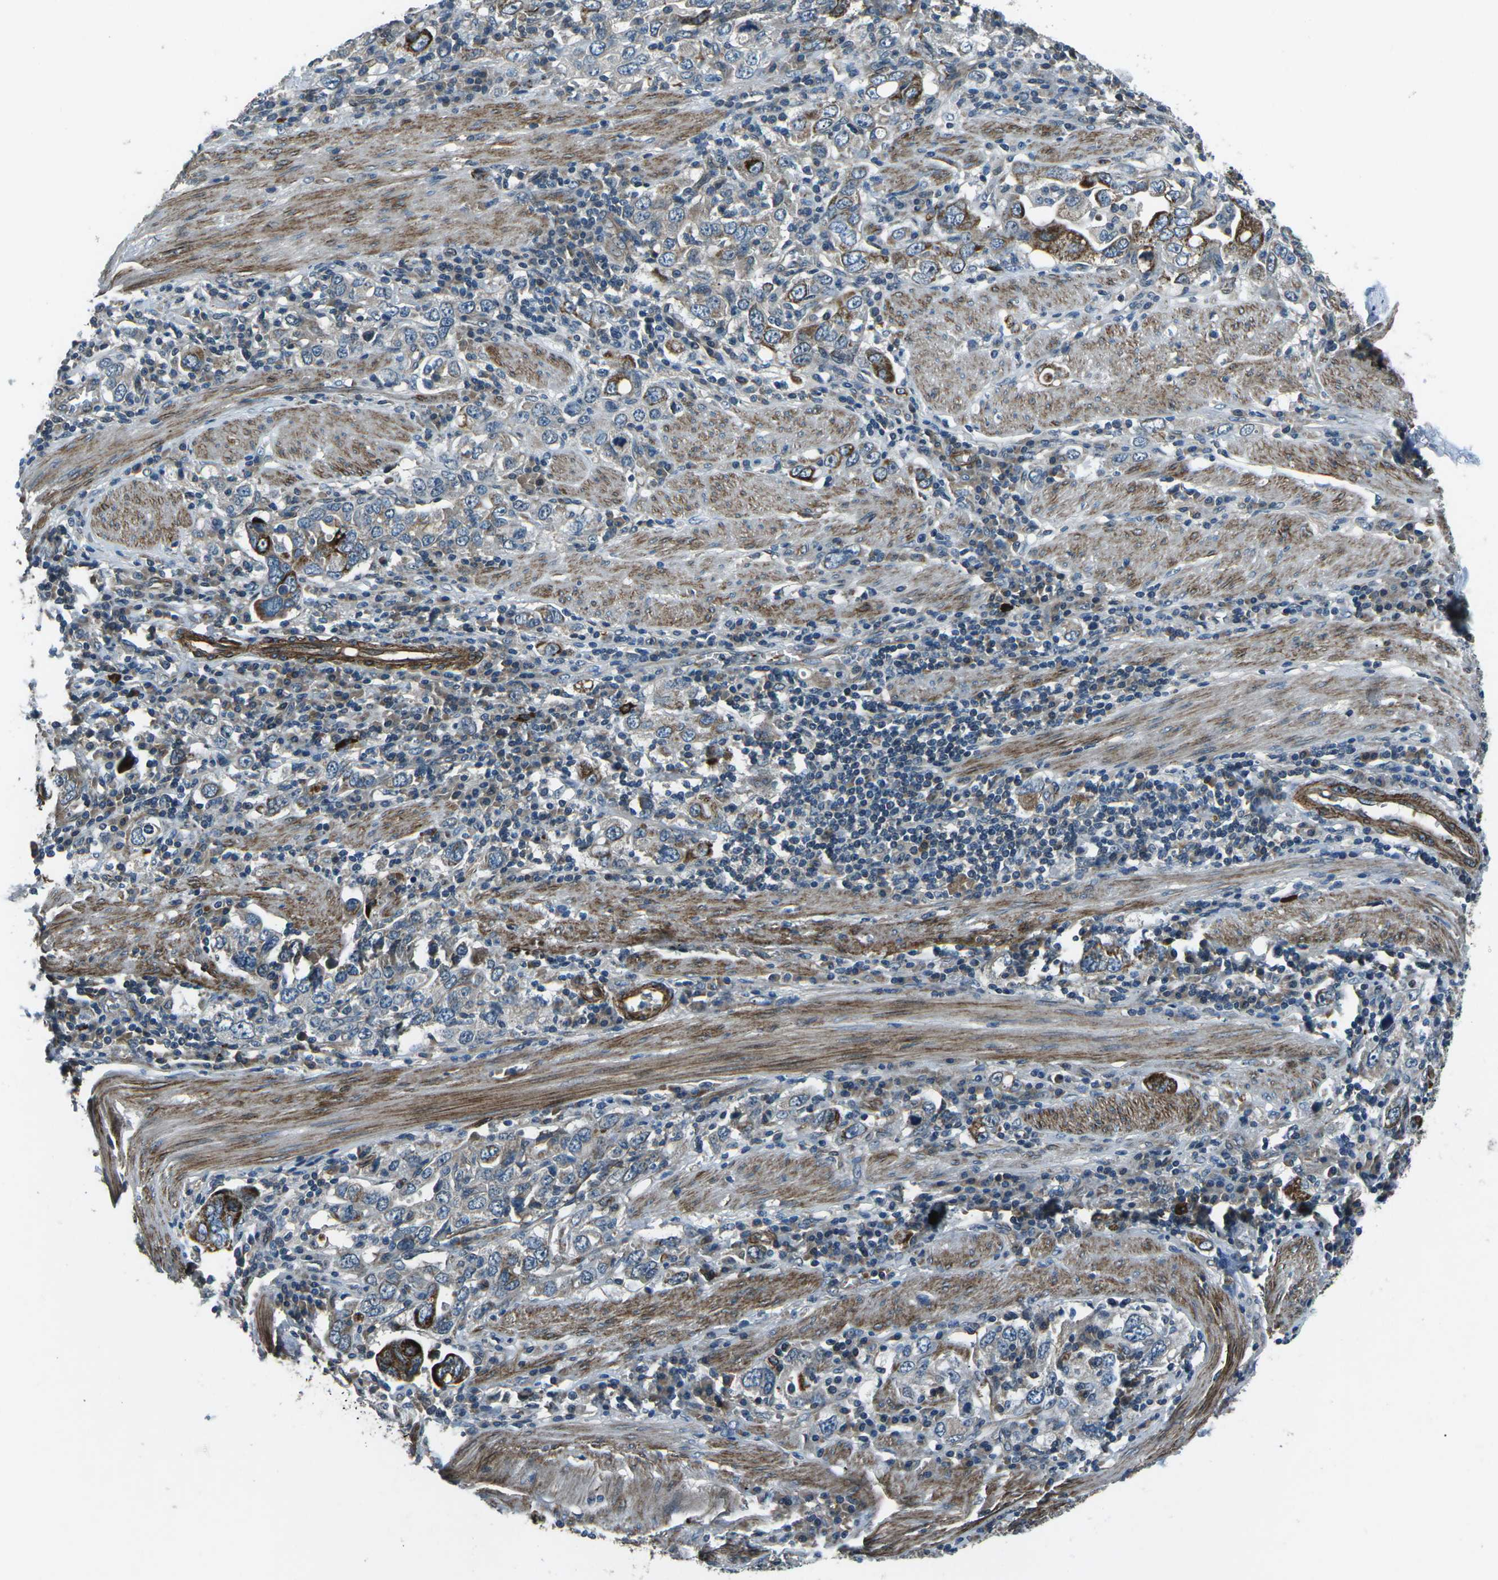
{"staining": {"intensity": "strong", "quantity": "<25%", "location": "cytoplasmic/membranous"}, "tissue": "stomach cancer", "cell_type": "Tumor cells", "image_type": "cancer", "snomed": [{"axis": "morphology", "description": "Adenocarcinoma, NOS"}, {"axis": "topography", "description": "Stomach, upper"}], "caption": "IHC photomicrograph of human stomach cancer stained for a protein (brown), which shows medium levels of strong cytoplasmic/membranous positivity in approximately <25% of tumor cells.", "gene": "AFAP1", "patient": {"sex": "male", "age": 62}}